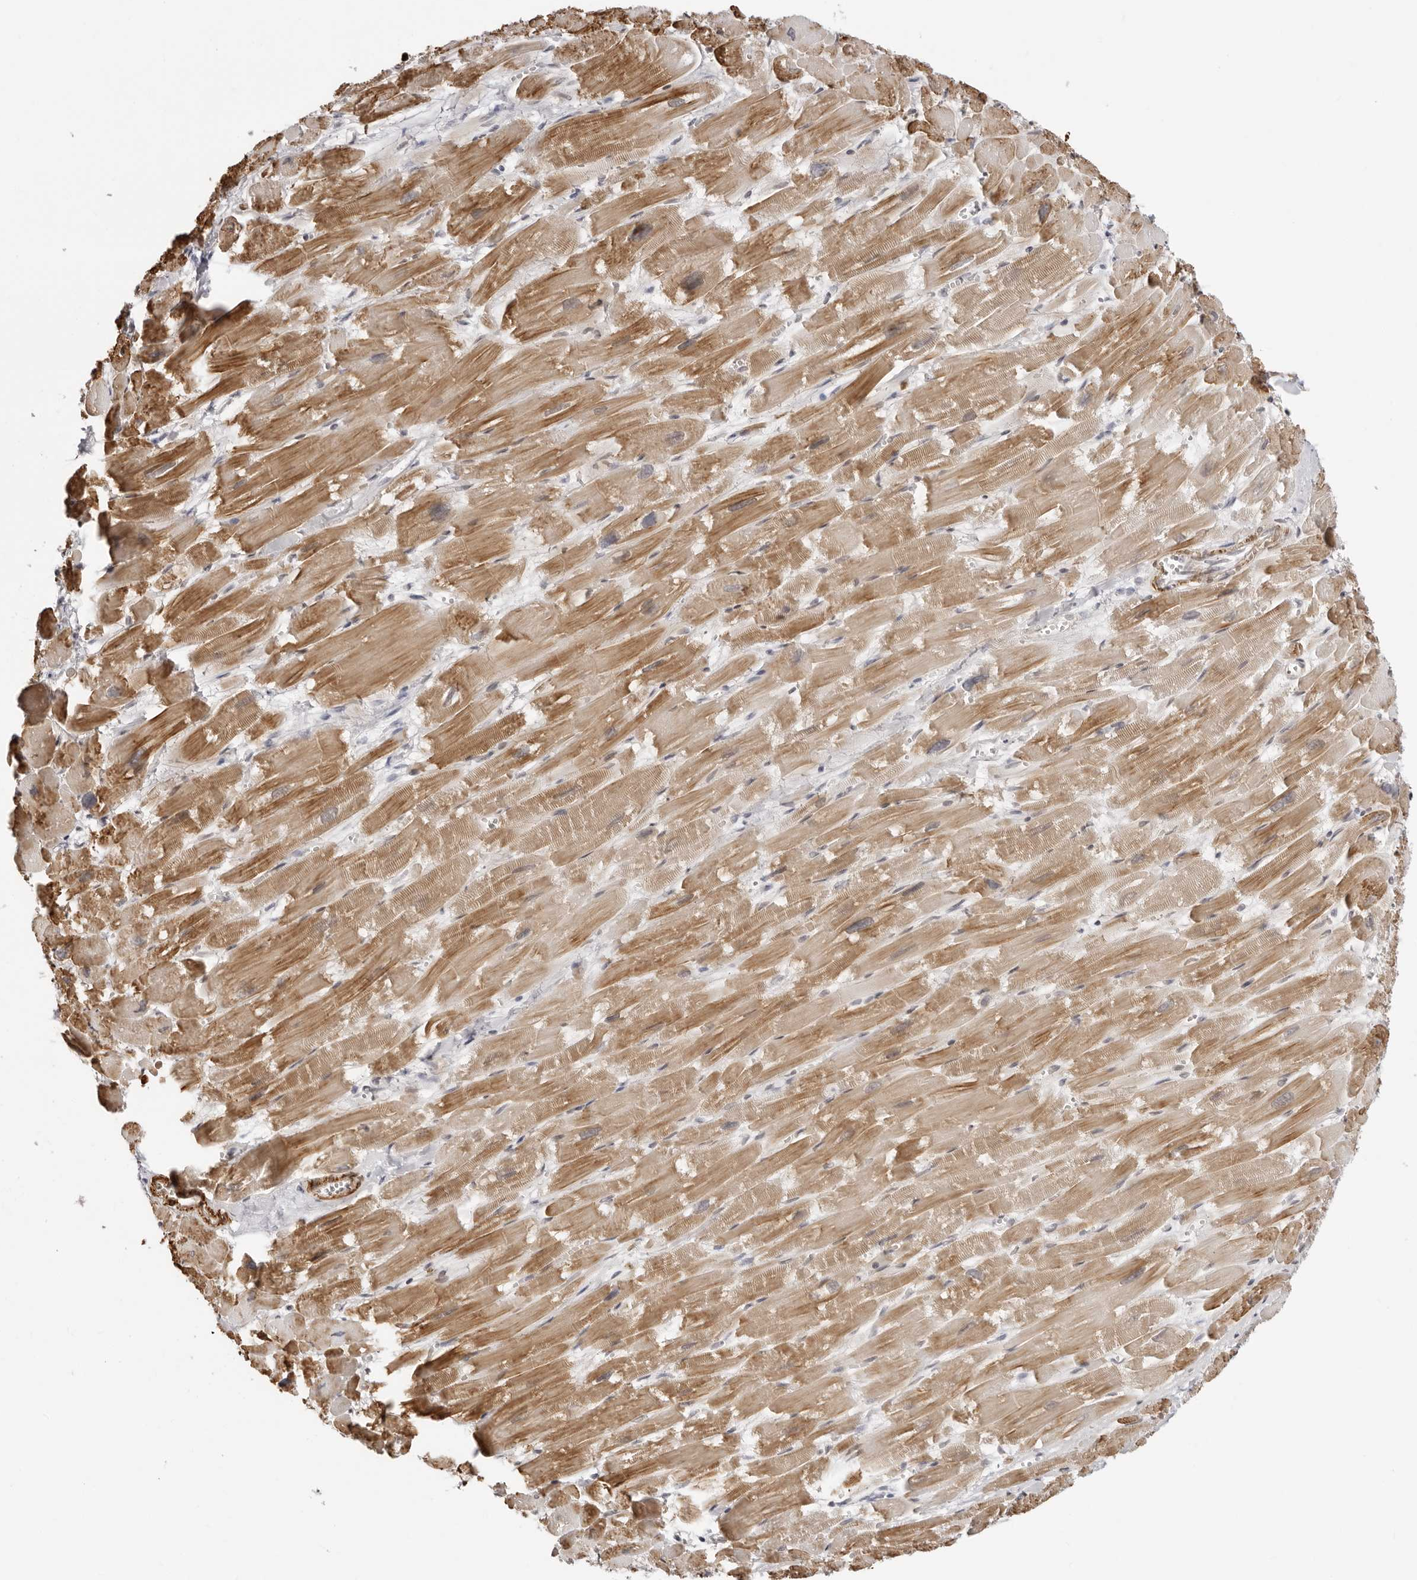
{"staining": {"intensity": "moderate", "quantity": ">75%", "location": "cytoplasmic/membranous"}, "tissue": "heart muscle", "cell_type": "Cardiomyocytes", "image_type": "normal", "snomed": [{"axis": "morphology", "description": "Normal tissue, NOS"}, {"axis": "topography", "description": "Heart"}], "caption": "Immunohistochemistry of benign human heart muscle shows medium levels of moderate cytoplasmic/membranous expression in about >75% of cardiomyocytes.", "gene": "UNK", "patient": {"sex": "male", "age": 54}}